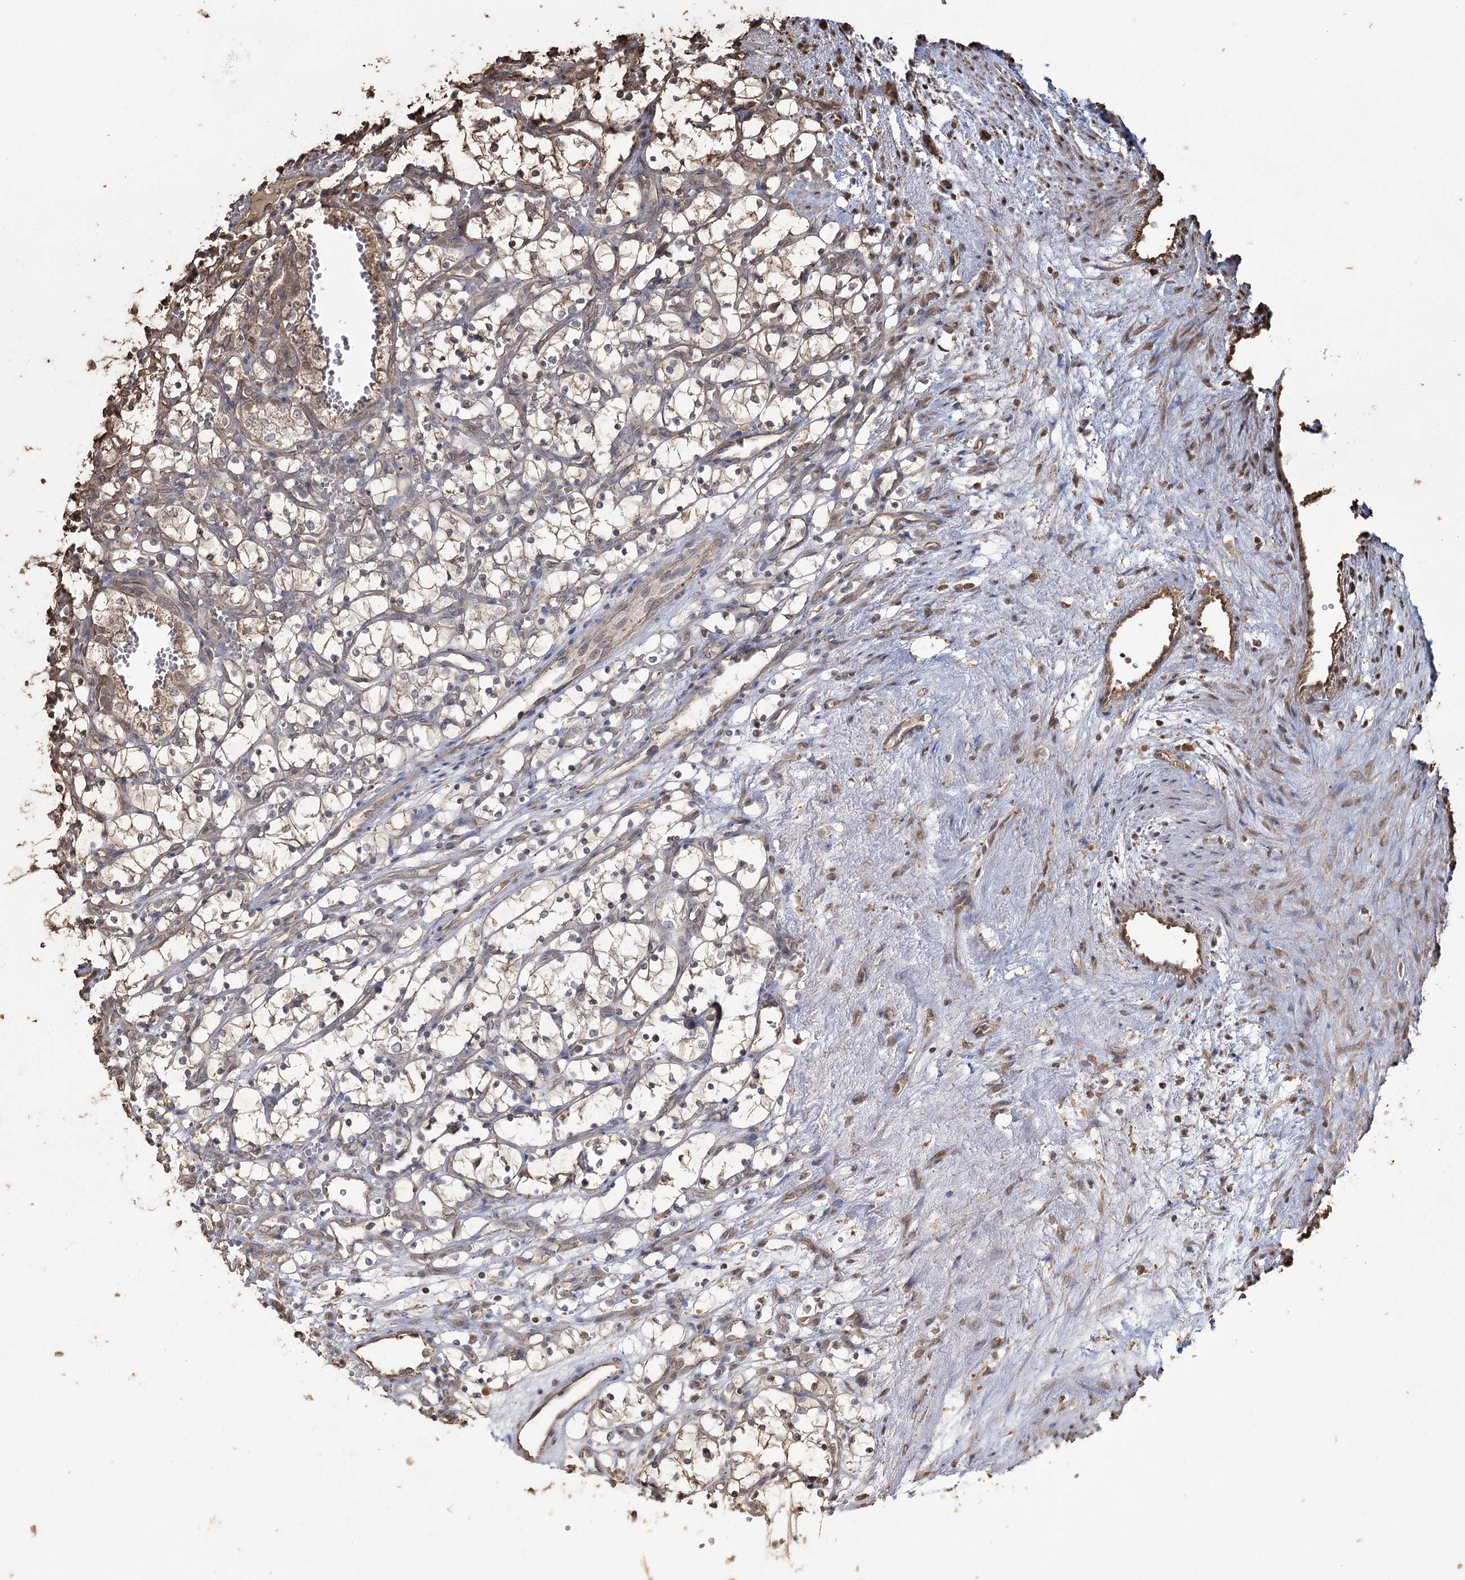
{"staining": {"intensity": "weak", "quantity": "<25%", "location": "cytoplasmic/membranous"}, "tissue": "renal cancer", "cell_type": "Tumor cells", "image_type": "cancer", "snomed": [{"axis": "morphology", "description": "Adenocarcinoma, NOS"}, {"axis": "topography", "description": "Kidney"}], "caption": "DAB immunohistochemical staining of human renal cancer (adenocarcinoma) demonstrates no significant positivity in tumor cells. Brightfield microscopy of IHC stained with DAB (brown) and hematoxylin (blue), captured at high magnification.", "gene": "PLCH1", "patient": {"sex": "female", "age": 69}}